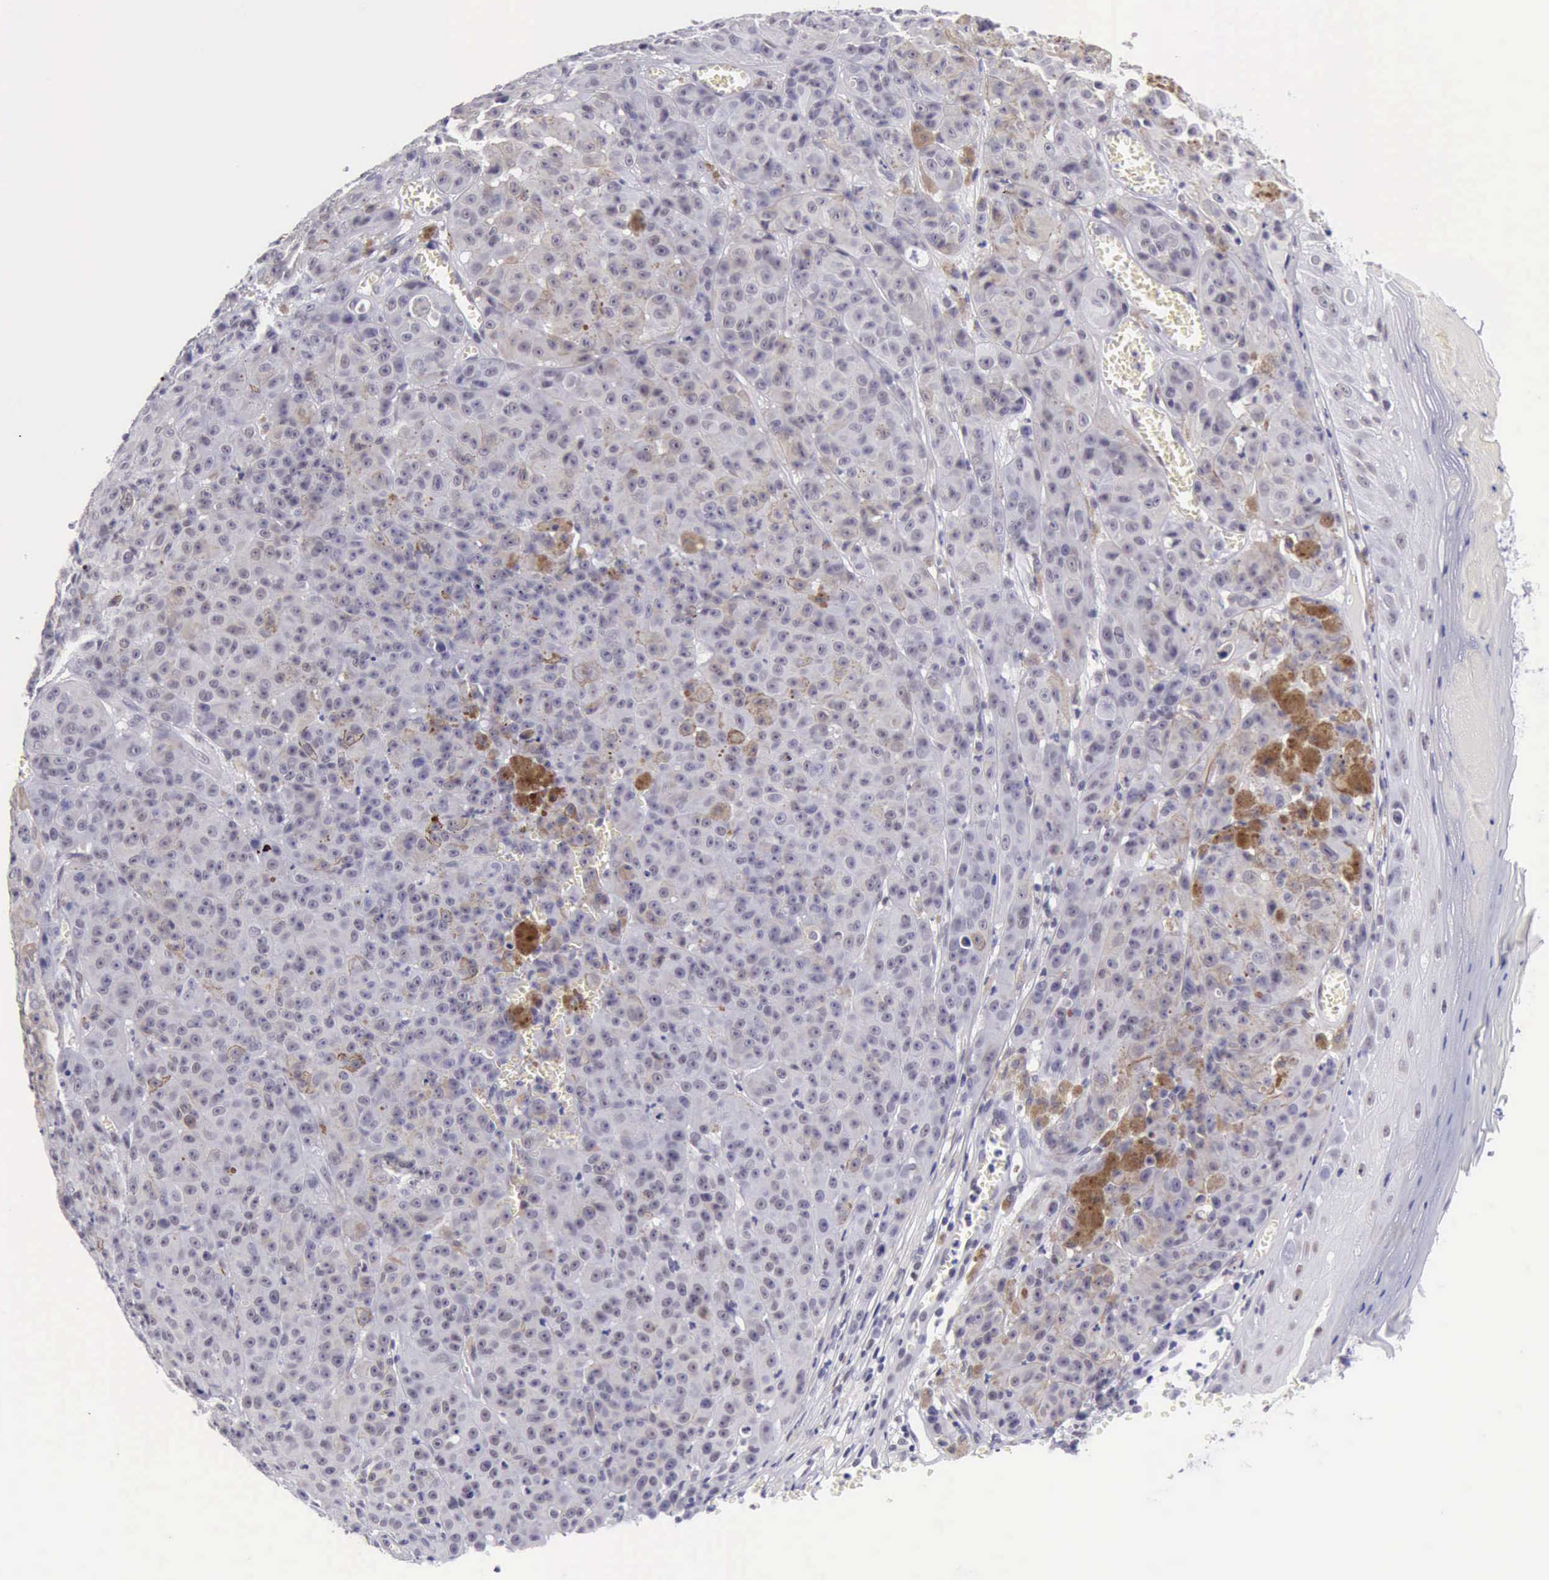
{"staining": {"intensity": "negative", "quantity": "none", "location": "none"}, "tissue": "melanoma", "cell_type": "Tumor cells", "image_type": "cancer", "snomed": [{"axis": "morphology", "description": "Malignant melanoma, NOS"}, {"axis": "topography", "description": "Skin"}], "caption": "Immunohistochemistry (IHC) of malignant melanoma demonstrates no expression in tumor cells. (Stains: DAB IHC with hematoxylin counter stain, Microscopy: brightfield microscopy at high magnification).", "gene": "EP300", "patient": {"sex": "male", "age": 64}}